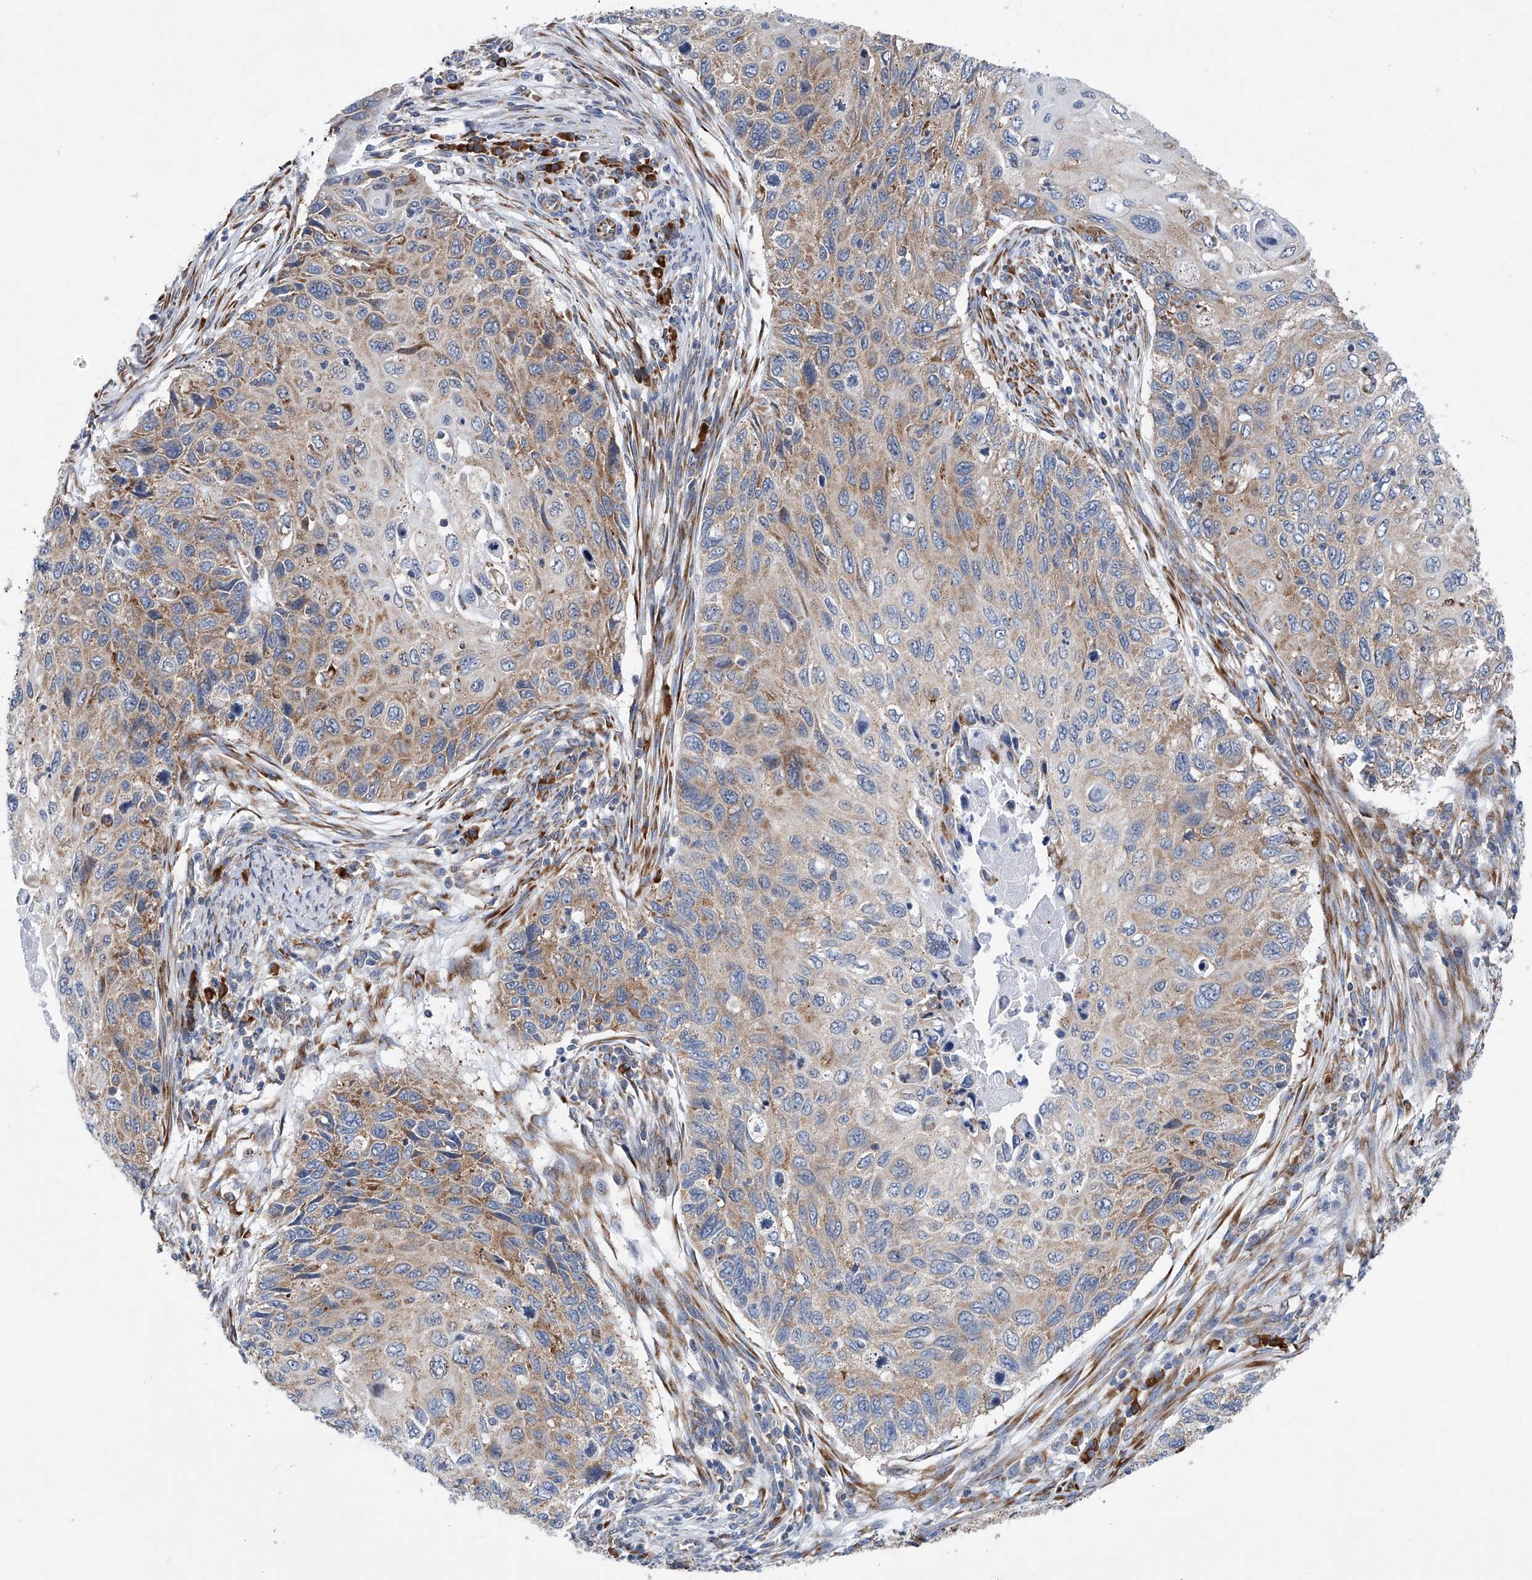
{"staining": {"intensity": "moderate", "quantity": "25%-75%", "location": "cytoplasmic/membranous"}, "tissue": "cervical cancer", "cell_type": "Tumor cells", "image_type": "cancer", "snomed": [{"axis": "morphology", "description": "Squamous cell carcinoma, NOS"}, {"axis": "topography", "description": "Cervix"}], "caption": "Tumor cells reveal medium levels of moderate cytoplasmic/membranous positivity in about 25%-75% of cells in cervical cancer. Nuclei are stained in blue.", "gene": "RPL26L1", "patient": {"sex": "female", "age": 70}}